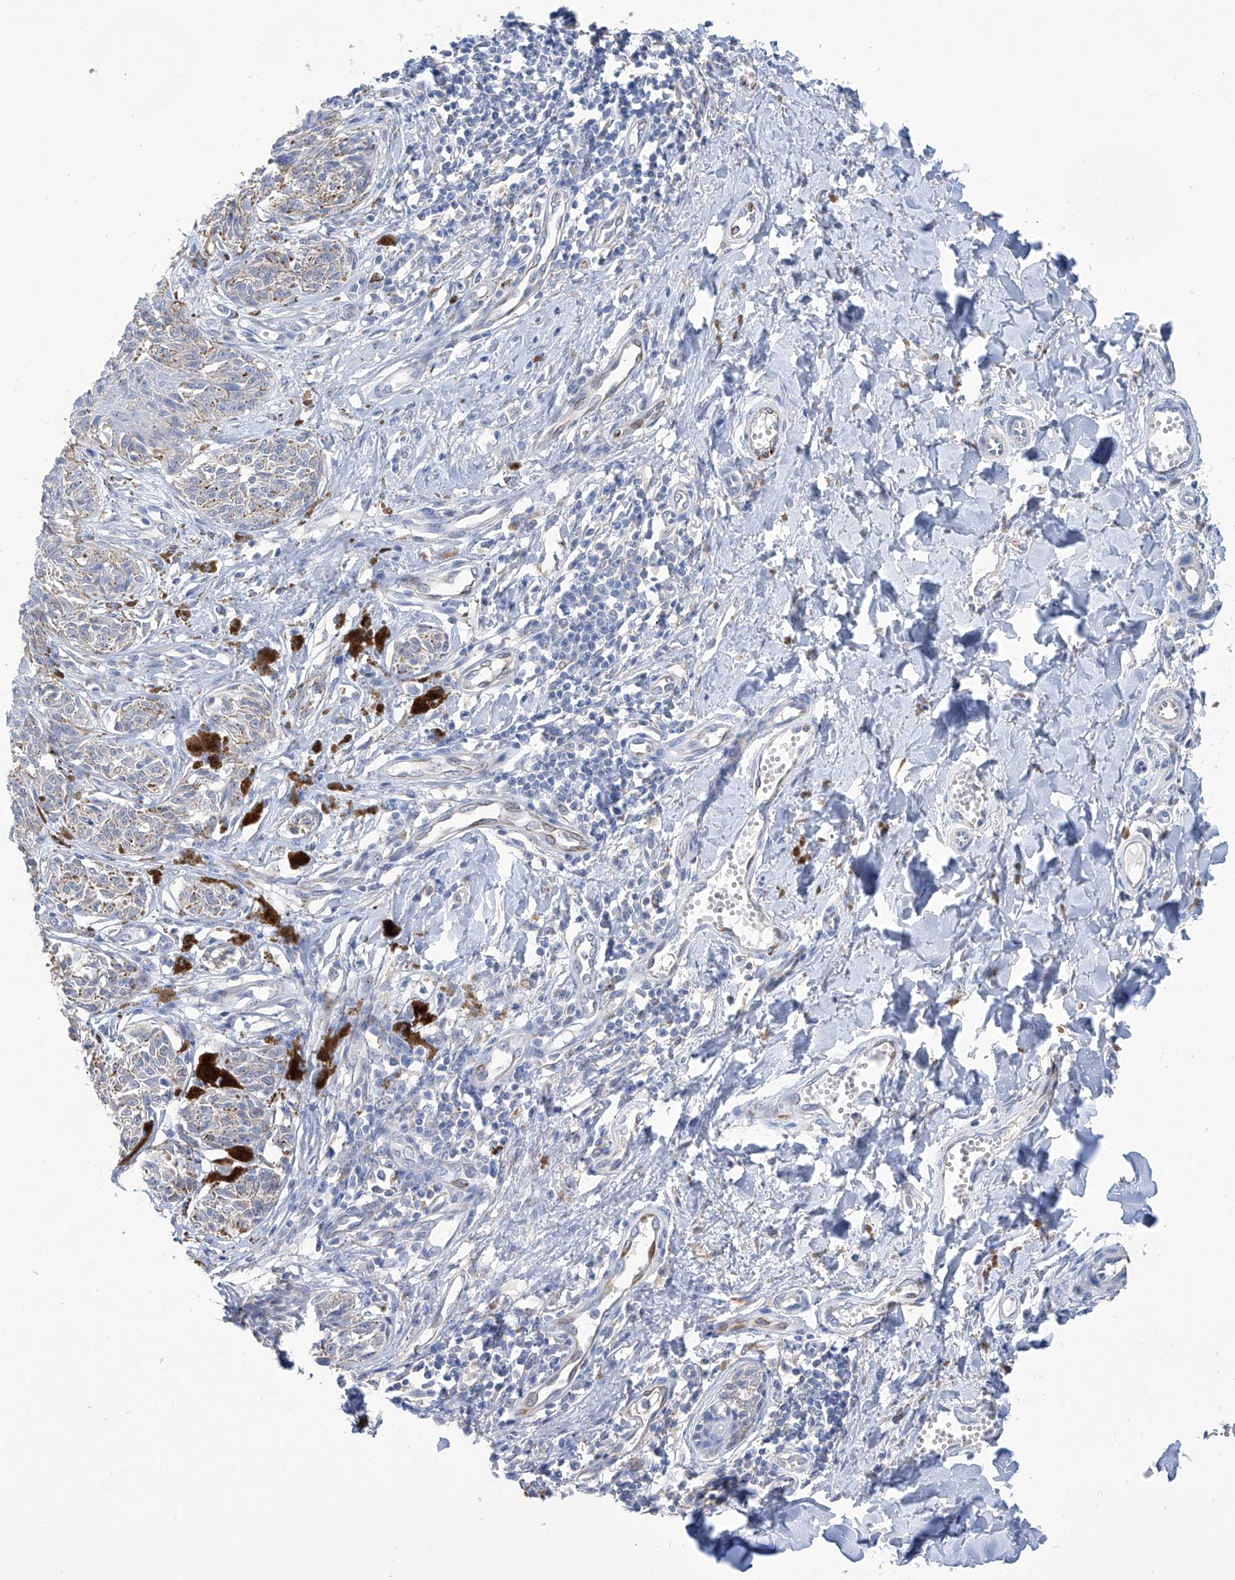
{"staining": {"intensity": "negative", "quantity": "none", "location": "none"}, "tissue": "melanoma", "cell_type": "Tumor cells", "image_type": "cancer", "snomed": [{"axis": "morphology", "description": "Malignant melanoma, NOS"}, {"axis": "topography", "description": "Skin"}], "caption": "There is no significant staining in tumor cells of melanoma.", "gene": "PGM3", "patient": {"sex": "male", "age": 53}}